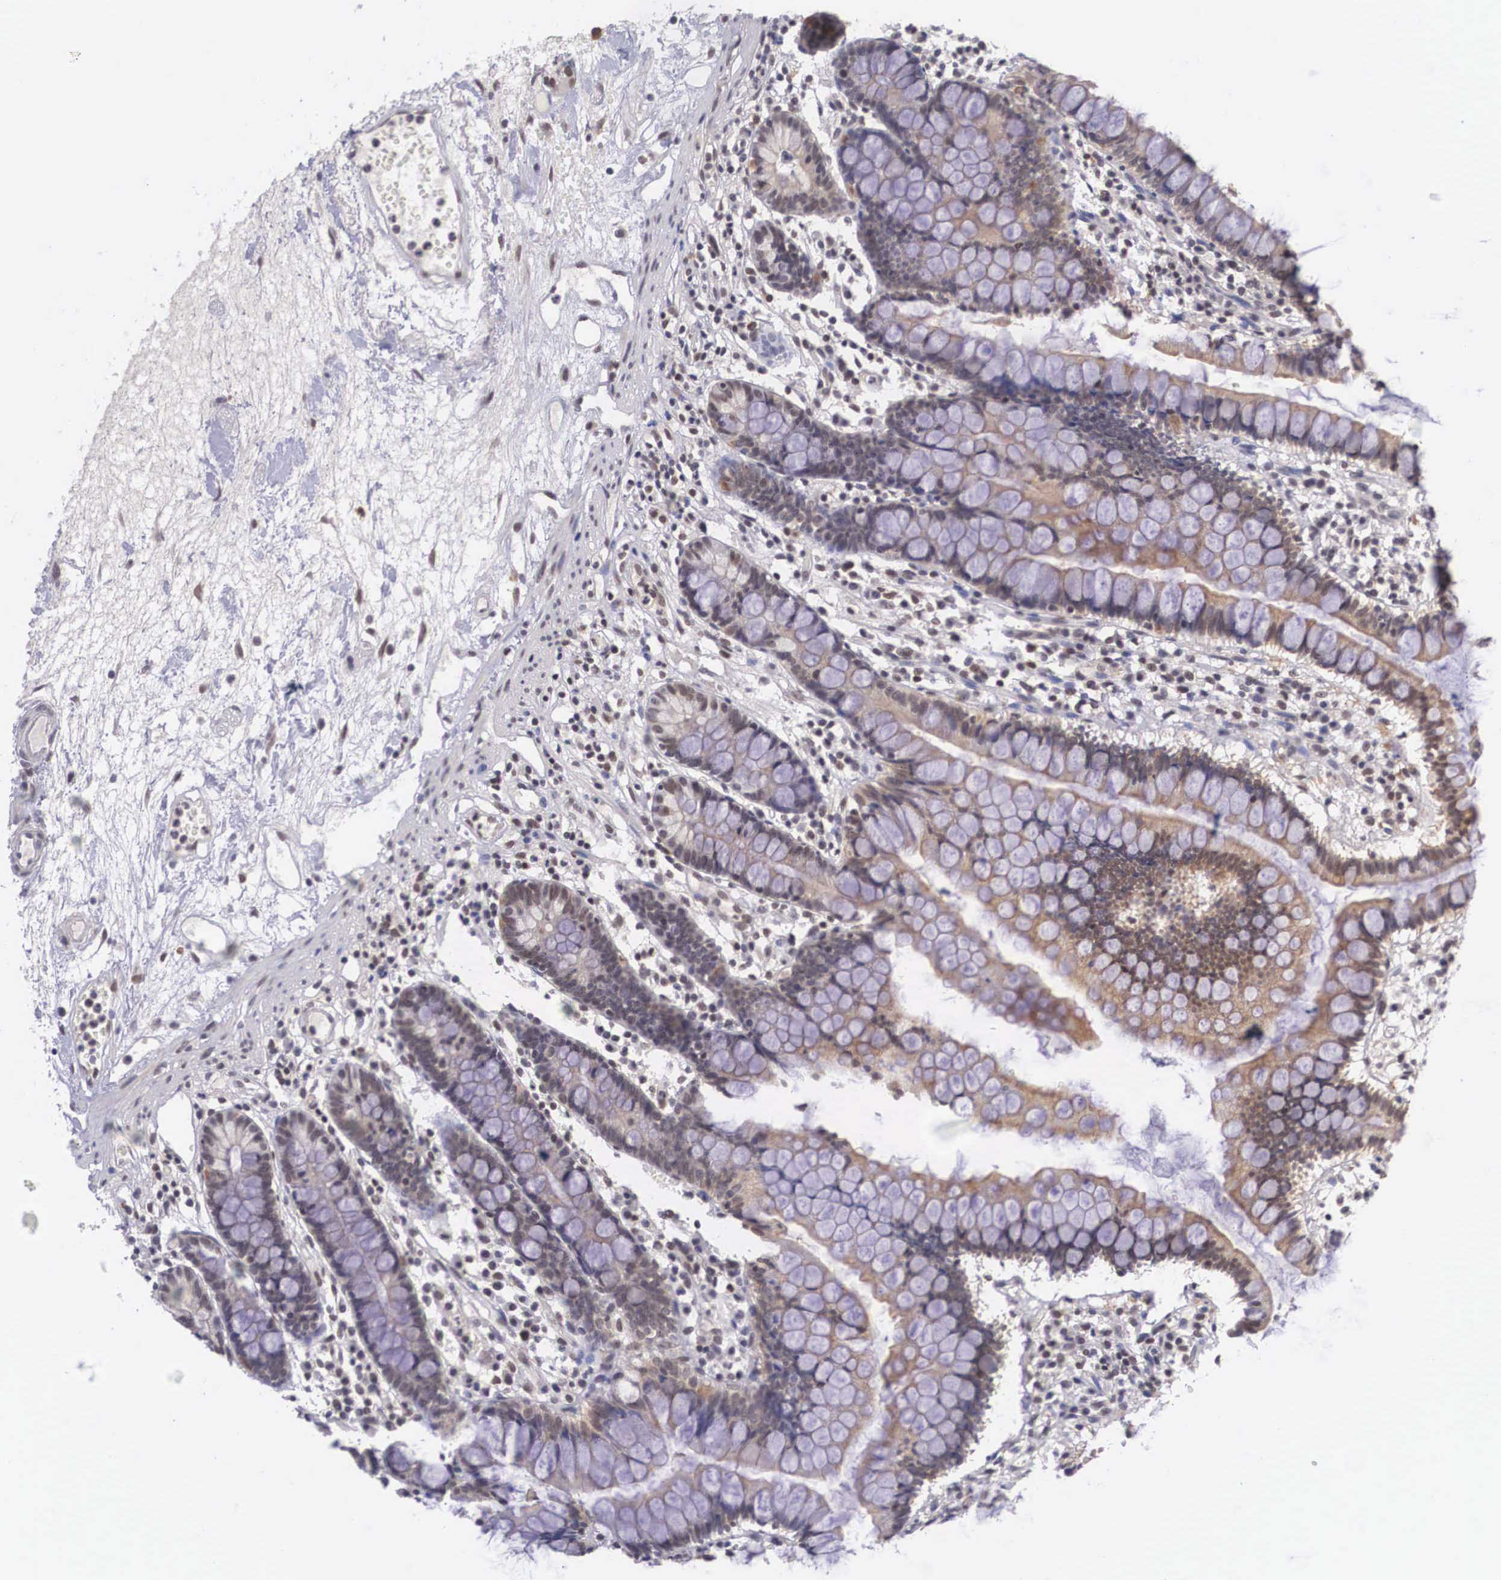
{"staining": {"intensity": "moderate", "quantity": ">75%", "location": "cytoplasmic/membranous,nuclear"}, "tissue": "small intestine", "cell_type": "Glandular cells", "image_type": "normal", "snomed": [{"axis": "morphology", "description": "Normal tissue, NOS"}, {"axis": "topography", "description": "Small intestine"}], "caption": "Immunohistochemical staining of benign small intestine shows >75% levels of moderate cytoplasmic/membranous,nuclear protein expression in about >75% of glandular cells. The protein of interest is stained brown, and the nuclei are stained in blue (DAB IHC with brightfield microscopy, high magnification).", "gene": "NINL", "patient": {"sex": "female", "age": 51}}